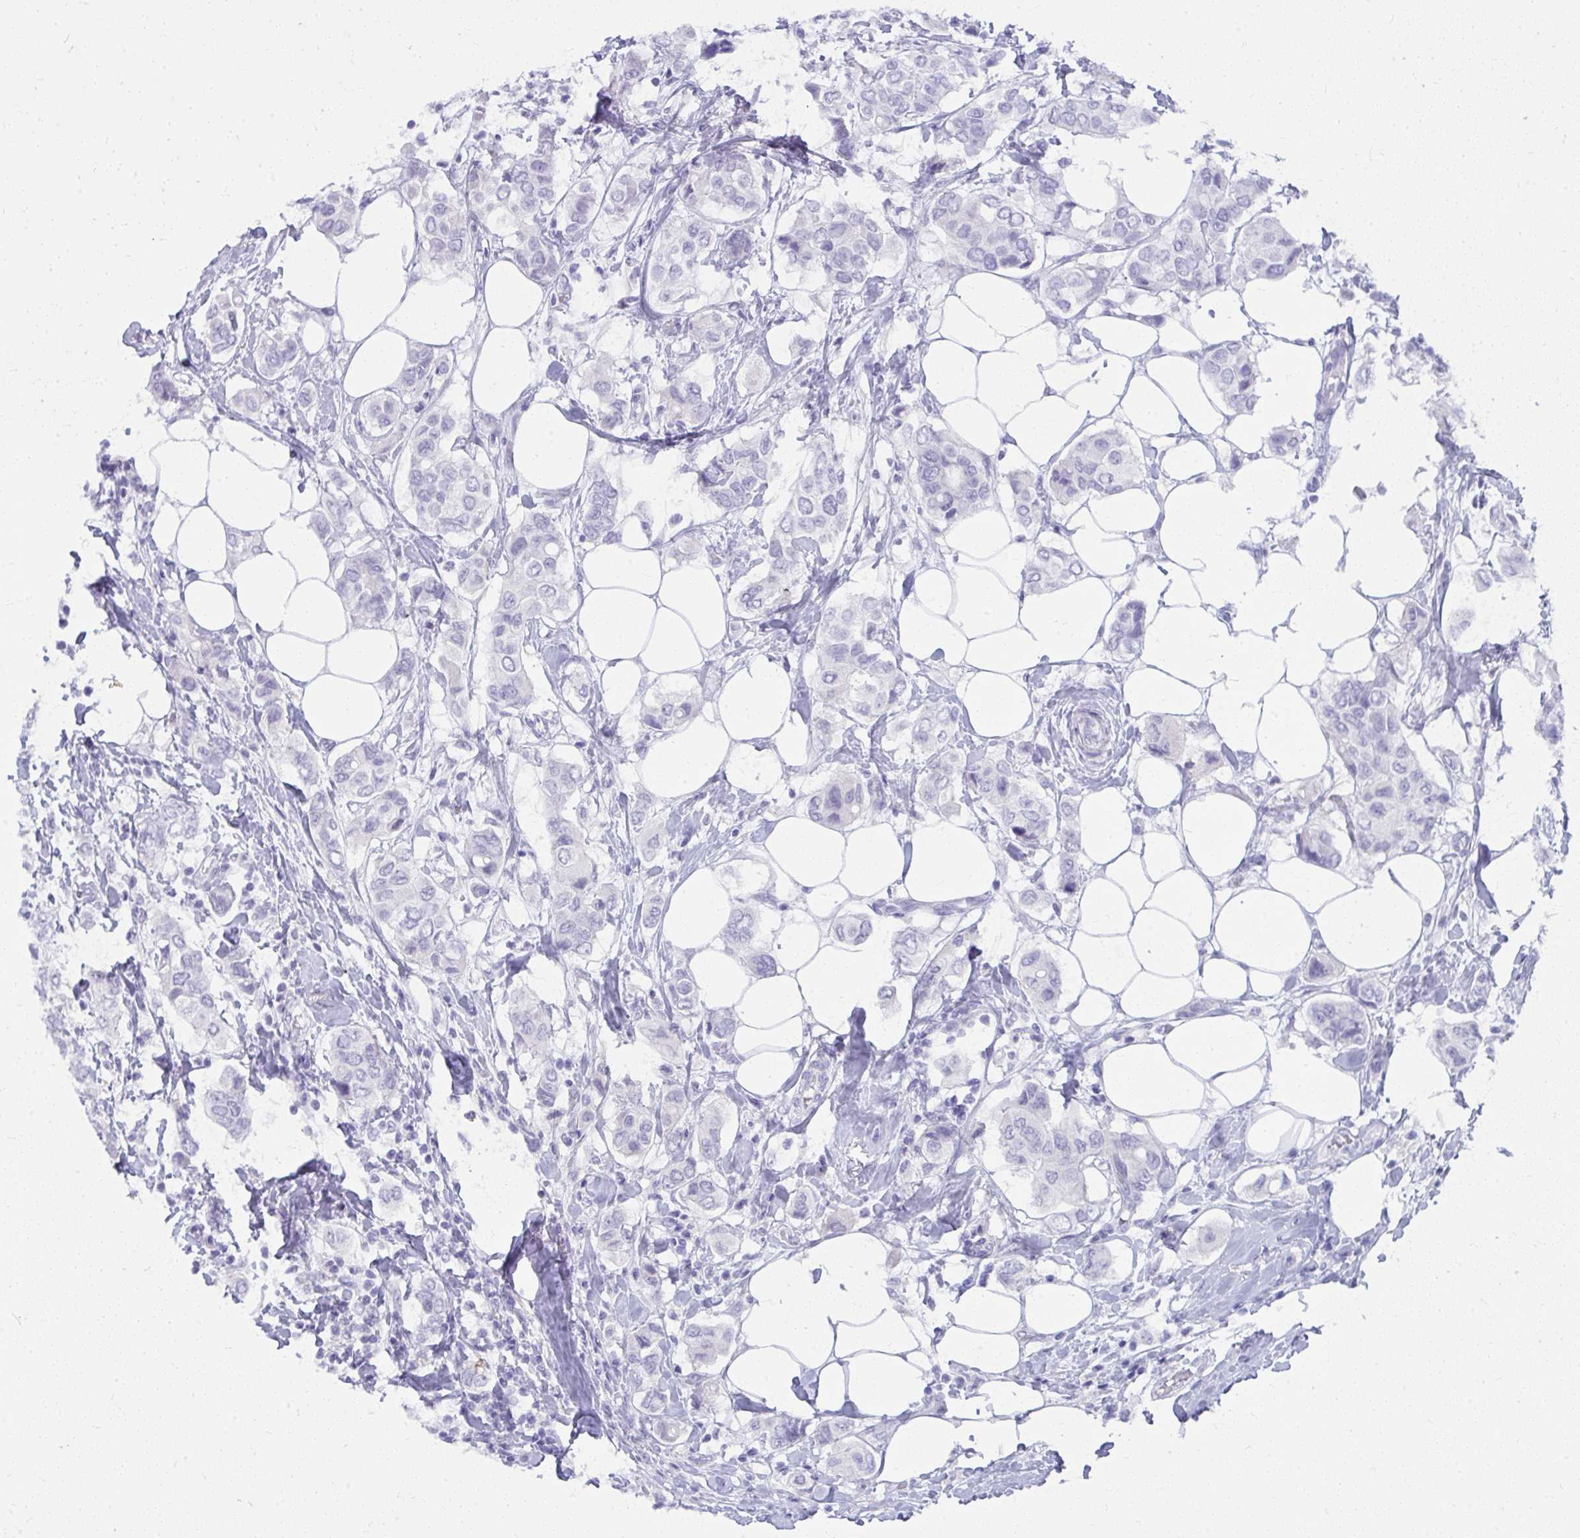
{"staining": {"intensity": "negative", "quantity": "none", "location": "none"}, "tissue": "breast cancer", "cell_type": "Tumor cells", "image_type": "cancer", "snomed": [{"axis": "morphology", "description": "Lobular carcinoma"}, {"axis": "topography", "description": "Breast"}], "caption": "An IHC histopathology image of breast lobular carcinoma is shown. There is no staining in tumor cells of breast lobular carcinoma. Brightfield microscopy of IHC stained with DAB (3,3'-diaminobenzidine) (brown) and hematoxylin (blue), captured at high magnification.", "gene": "UGT3A2", "patient": {"sex": "female", "age": 51}}